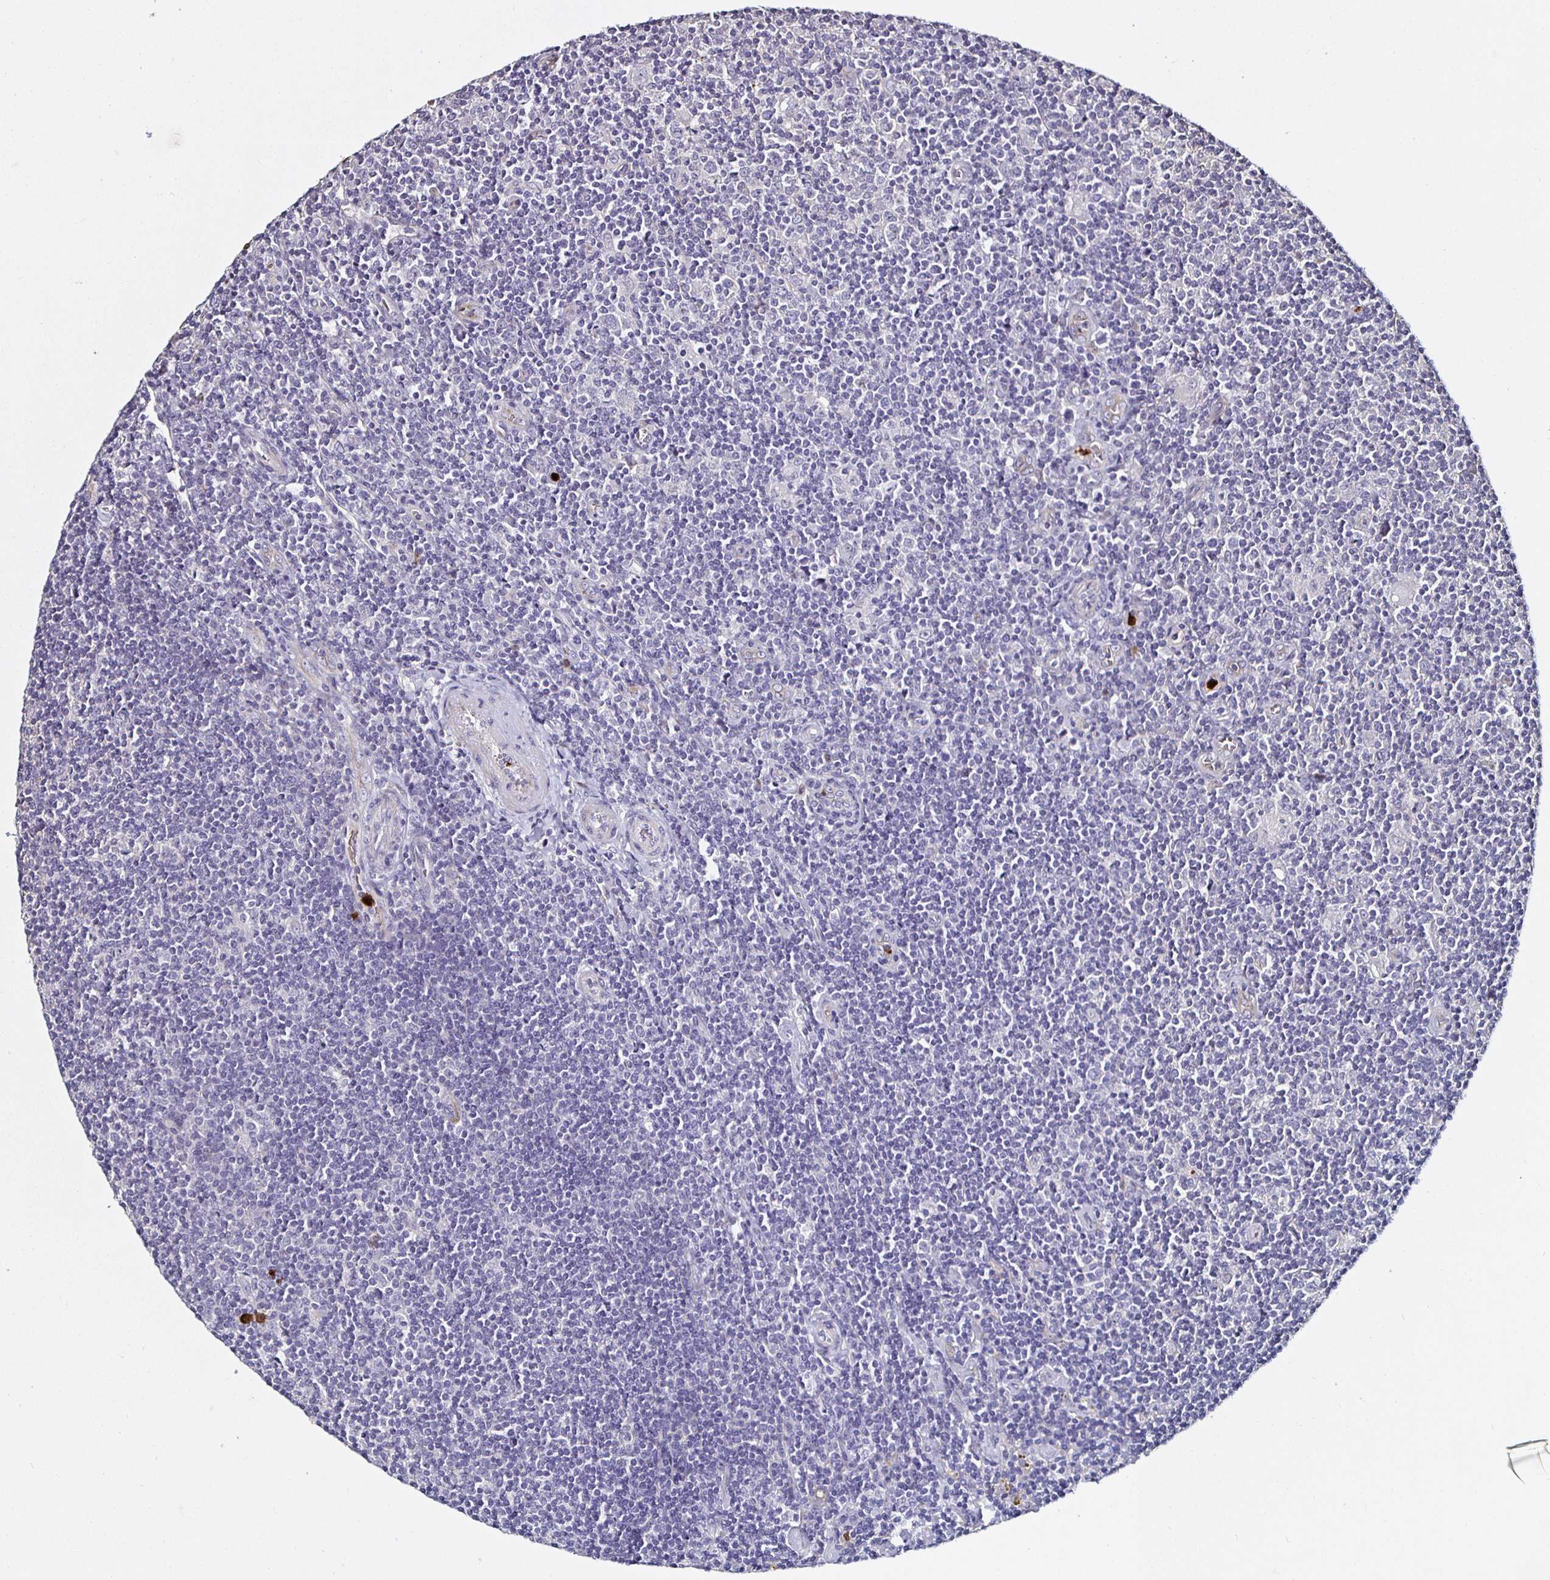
{"staining": {"intensity": "negative", "quantity": "none", "location": "none"}, "tissue": "lymphoma", "cell_type": "Tumor cells", "image_type": "cancer", "snomed": [{"axis": "morphology", "description": "Hodgkin's disease, NOS"}, {"axis": "topography", "description": "Lymph node"}], "caption": "There is no significant expression in tumor cells of lymphoma.", "gene": "TLR4", "patient": {"sex": "male", "age": 40}}